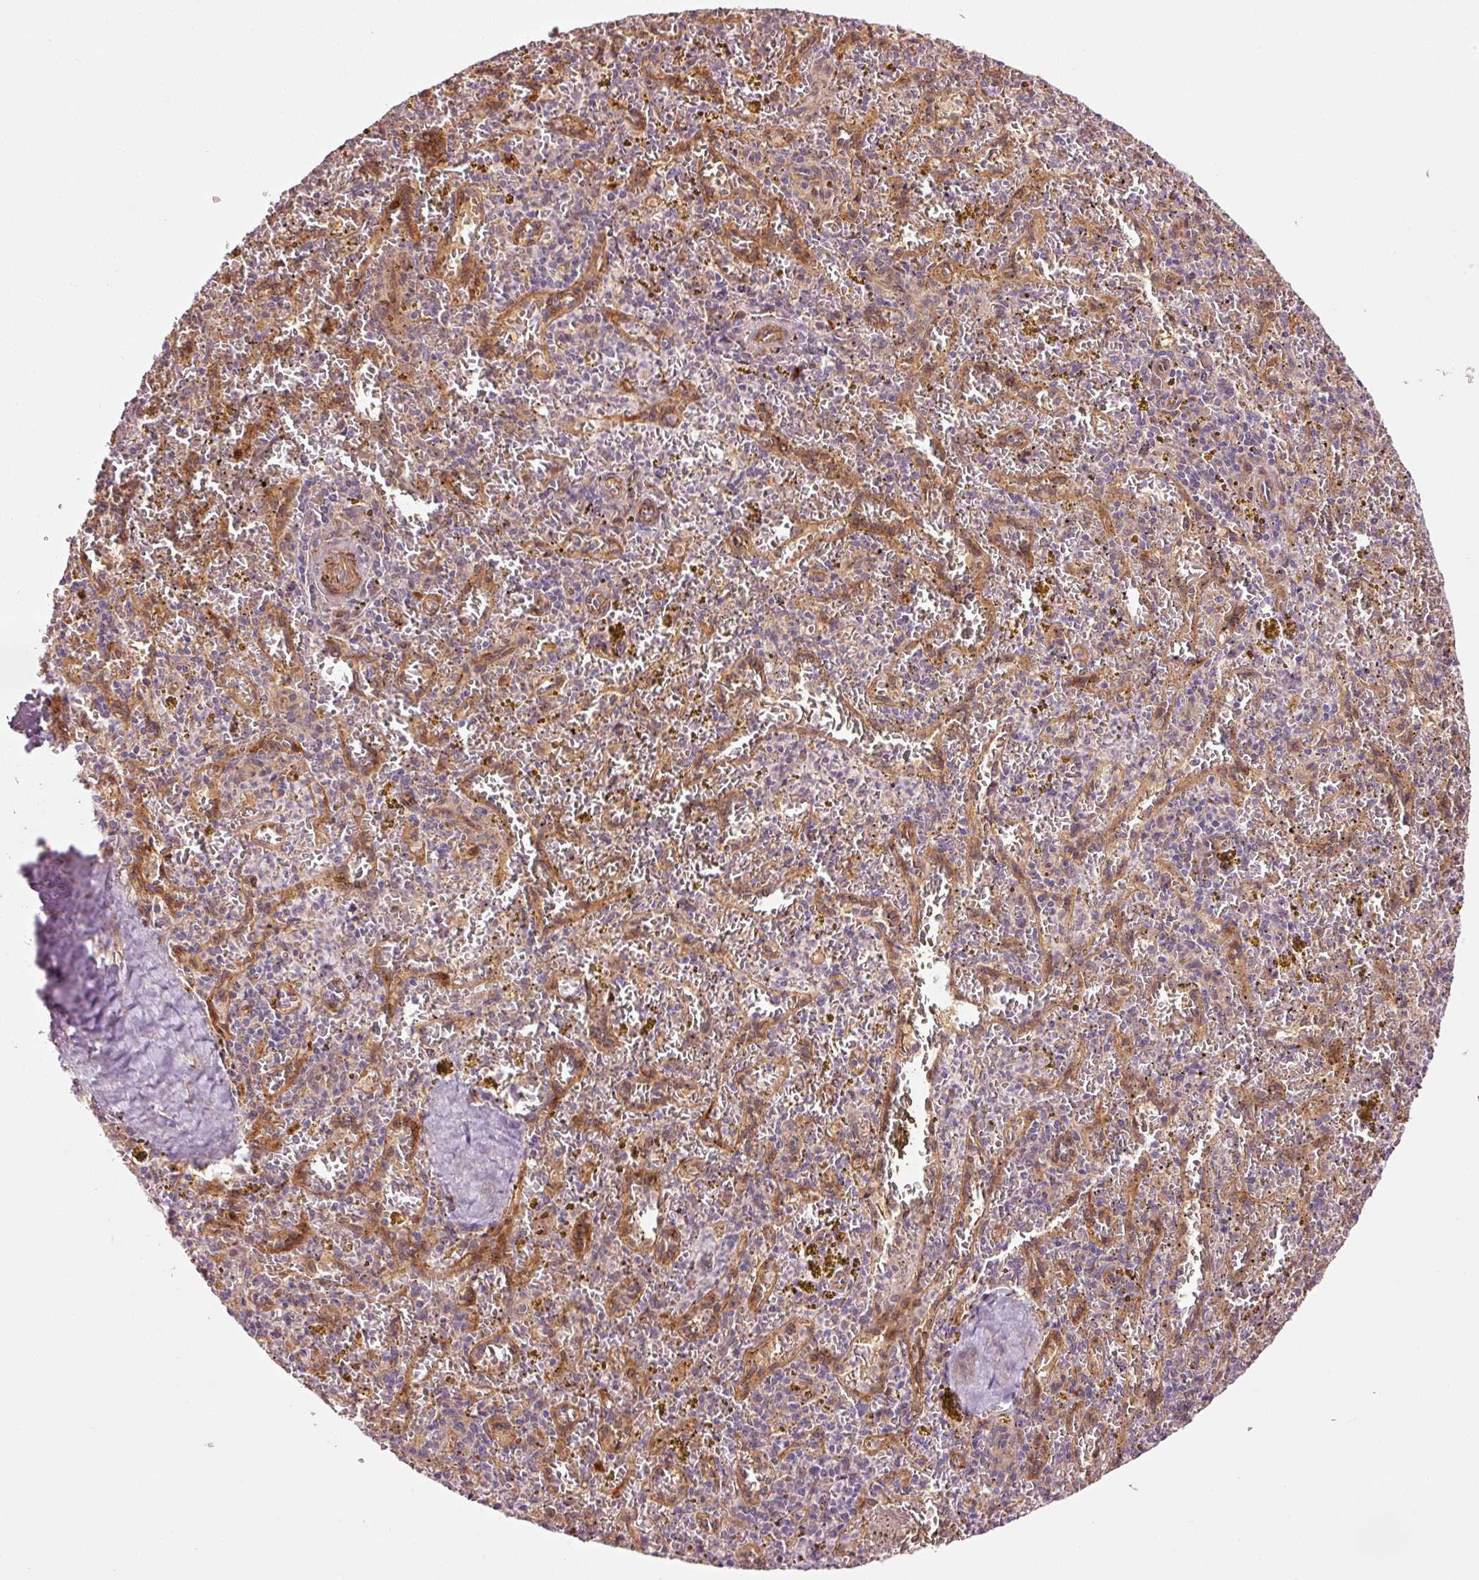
{"staining": {"intensity": "negative", "quantity": "none", "location": "none"}, "tissue": "spleen", "cell_type": "Cells in red pulp", "image_type": "normal", "snomed": [{"axis": "morphology", "description": "Normal tissue, NOS"}, {"axis": "topography", "description": "Spleen"}], "caption": "An image of spleen stained for a protein shows no brown staining in cells in red pulp. (Brightfield microscopy of DAB (3,3'-diaminobenzidine) immunohistochemistry at high magnification).", "gene": "LIMK2", "patient": {"sex": "male", "age": 57}}